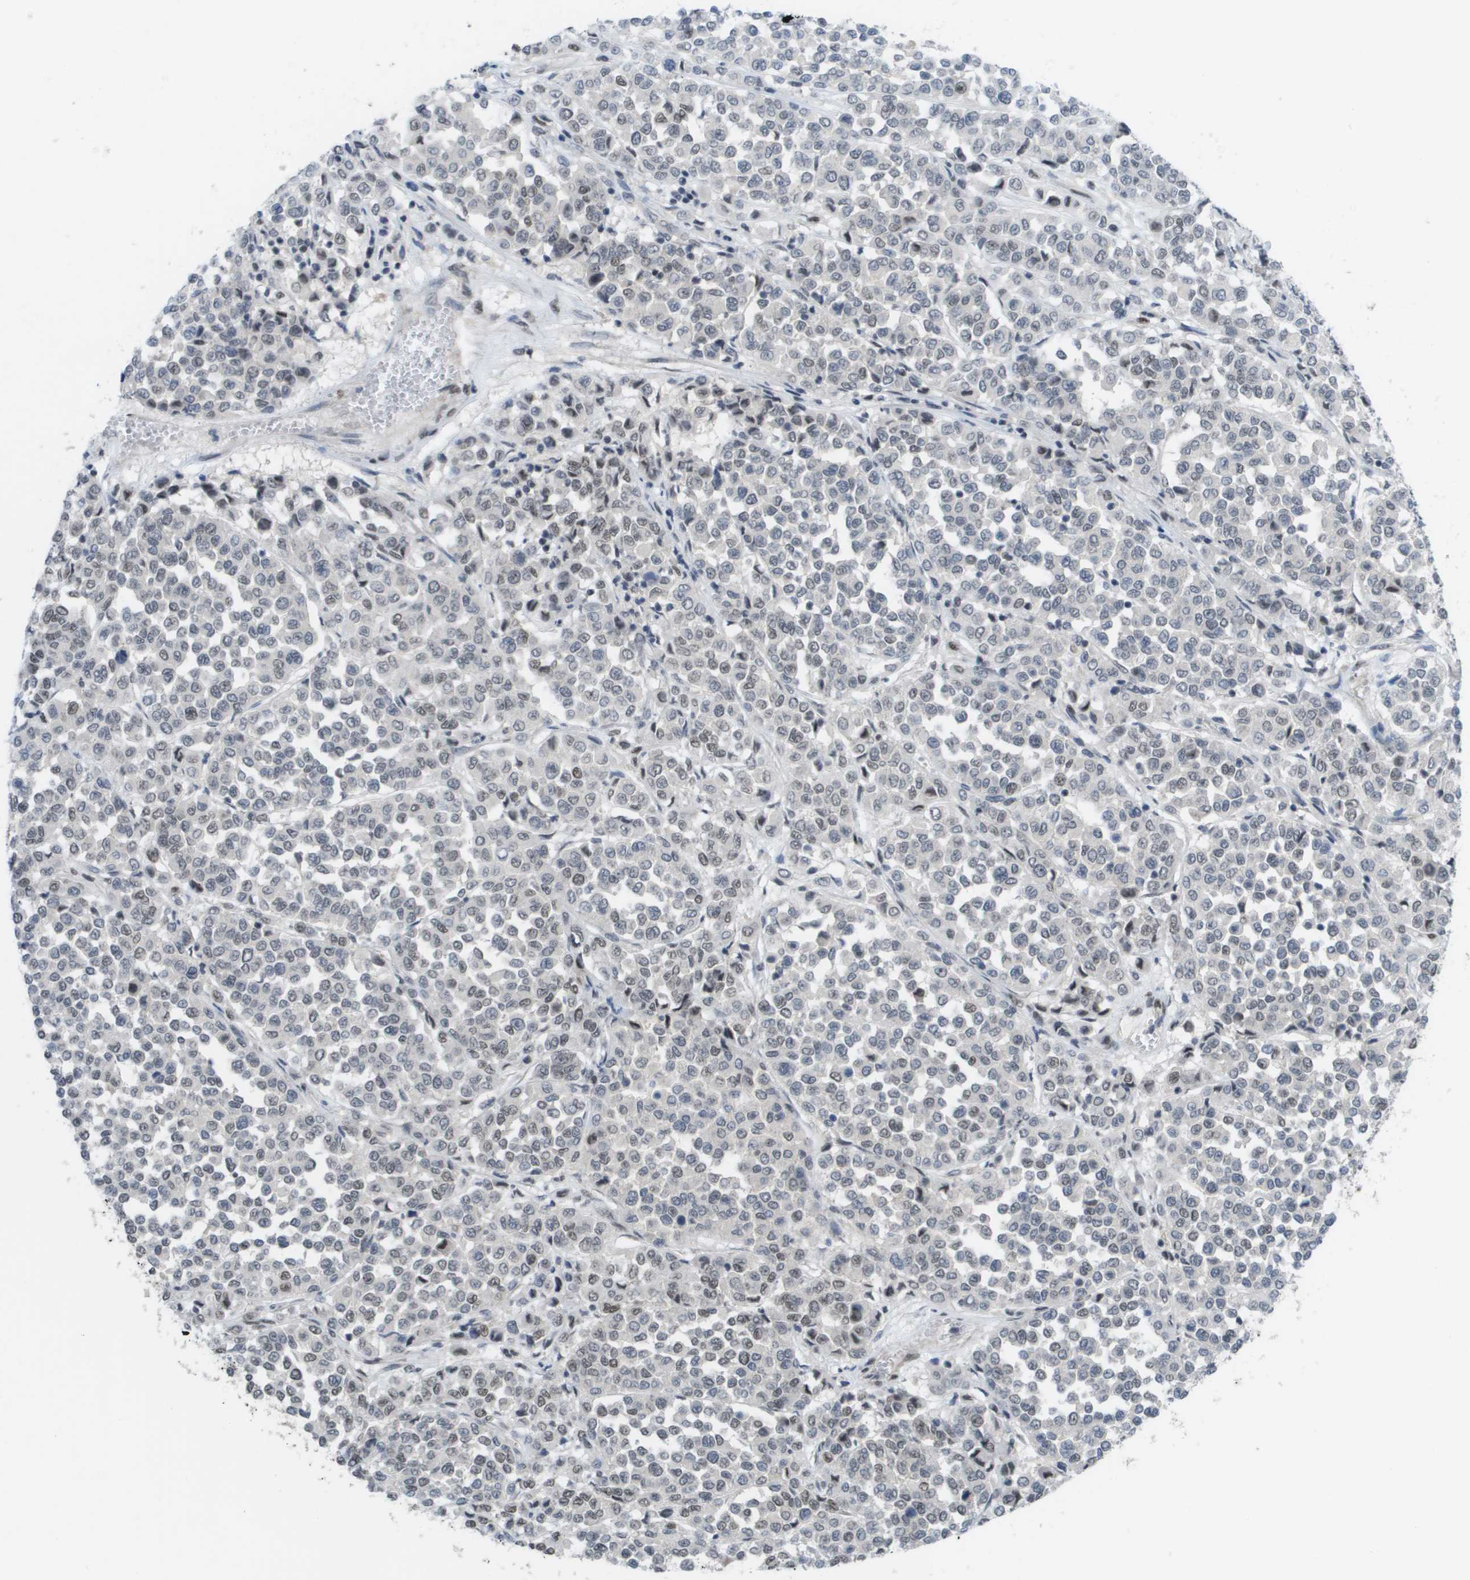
{"staining": {"intensity": "weak", "quantity": "<25%", "location": "nuclear"}, "tissue": "melanoma", "cell_type": "Tumor cells", "image_type": "cancer", "snomed": [{"axis": "morphology", "description": "Malignant melanoma, Metastatic site"}, {"axis": "topography", "description": "Pancreas"}], "caption": "High magnification brightfield microscopy of melanoma stained with DAB (3,3'-diaminobenzidine) (brown) and counterstained with hematoxylin (blue): tumor cells show no significant staining. (DAB immunohistochemistry (IHC) with hematoxylin counter stain).", "gene": "CDT1", "patient": {"sex": "female", "age": 30}}